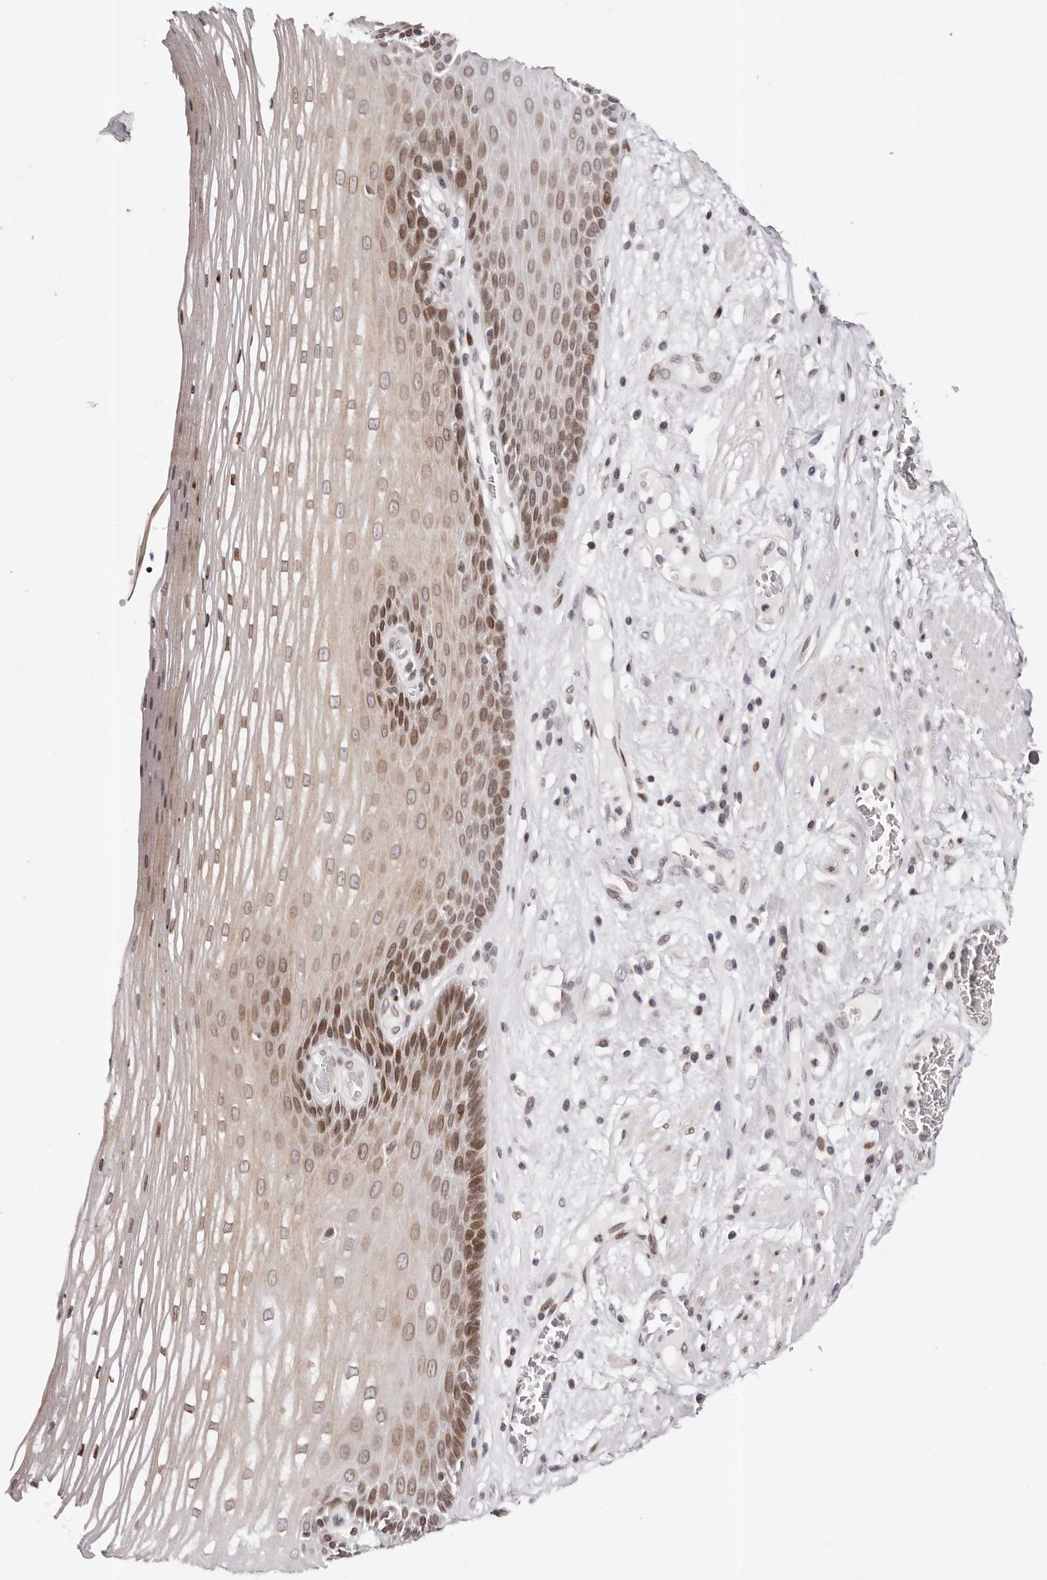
{"staining": {"intensity": "moderate", "quantity": ">75%", "location": "cytoplasmic/membranous,nuclear"}, "tissue": "esophagus", "cell_type": "Squamous epithelial cells", "image_type": "normal", "snomed": [{"axis": "morphology", "description": "Normal tissue, NOS"}, {"axis": "topography", "description": "Esophagus"}], "caption": "IHC of unremarkable esophagus exhibits medium levels of moderate cytoplasmic/membranous,nuclear expression in approximately >75% of squamous epithelial cells.", "gene": "NUP153", "patient": {"sex": "male", "age": 62}}